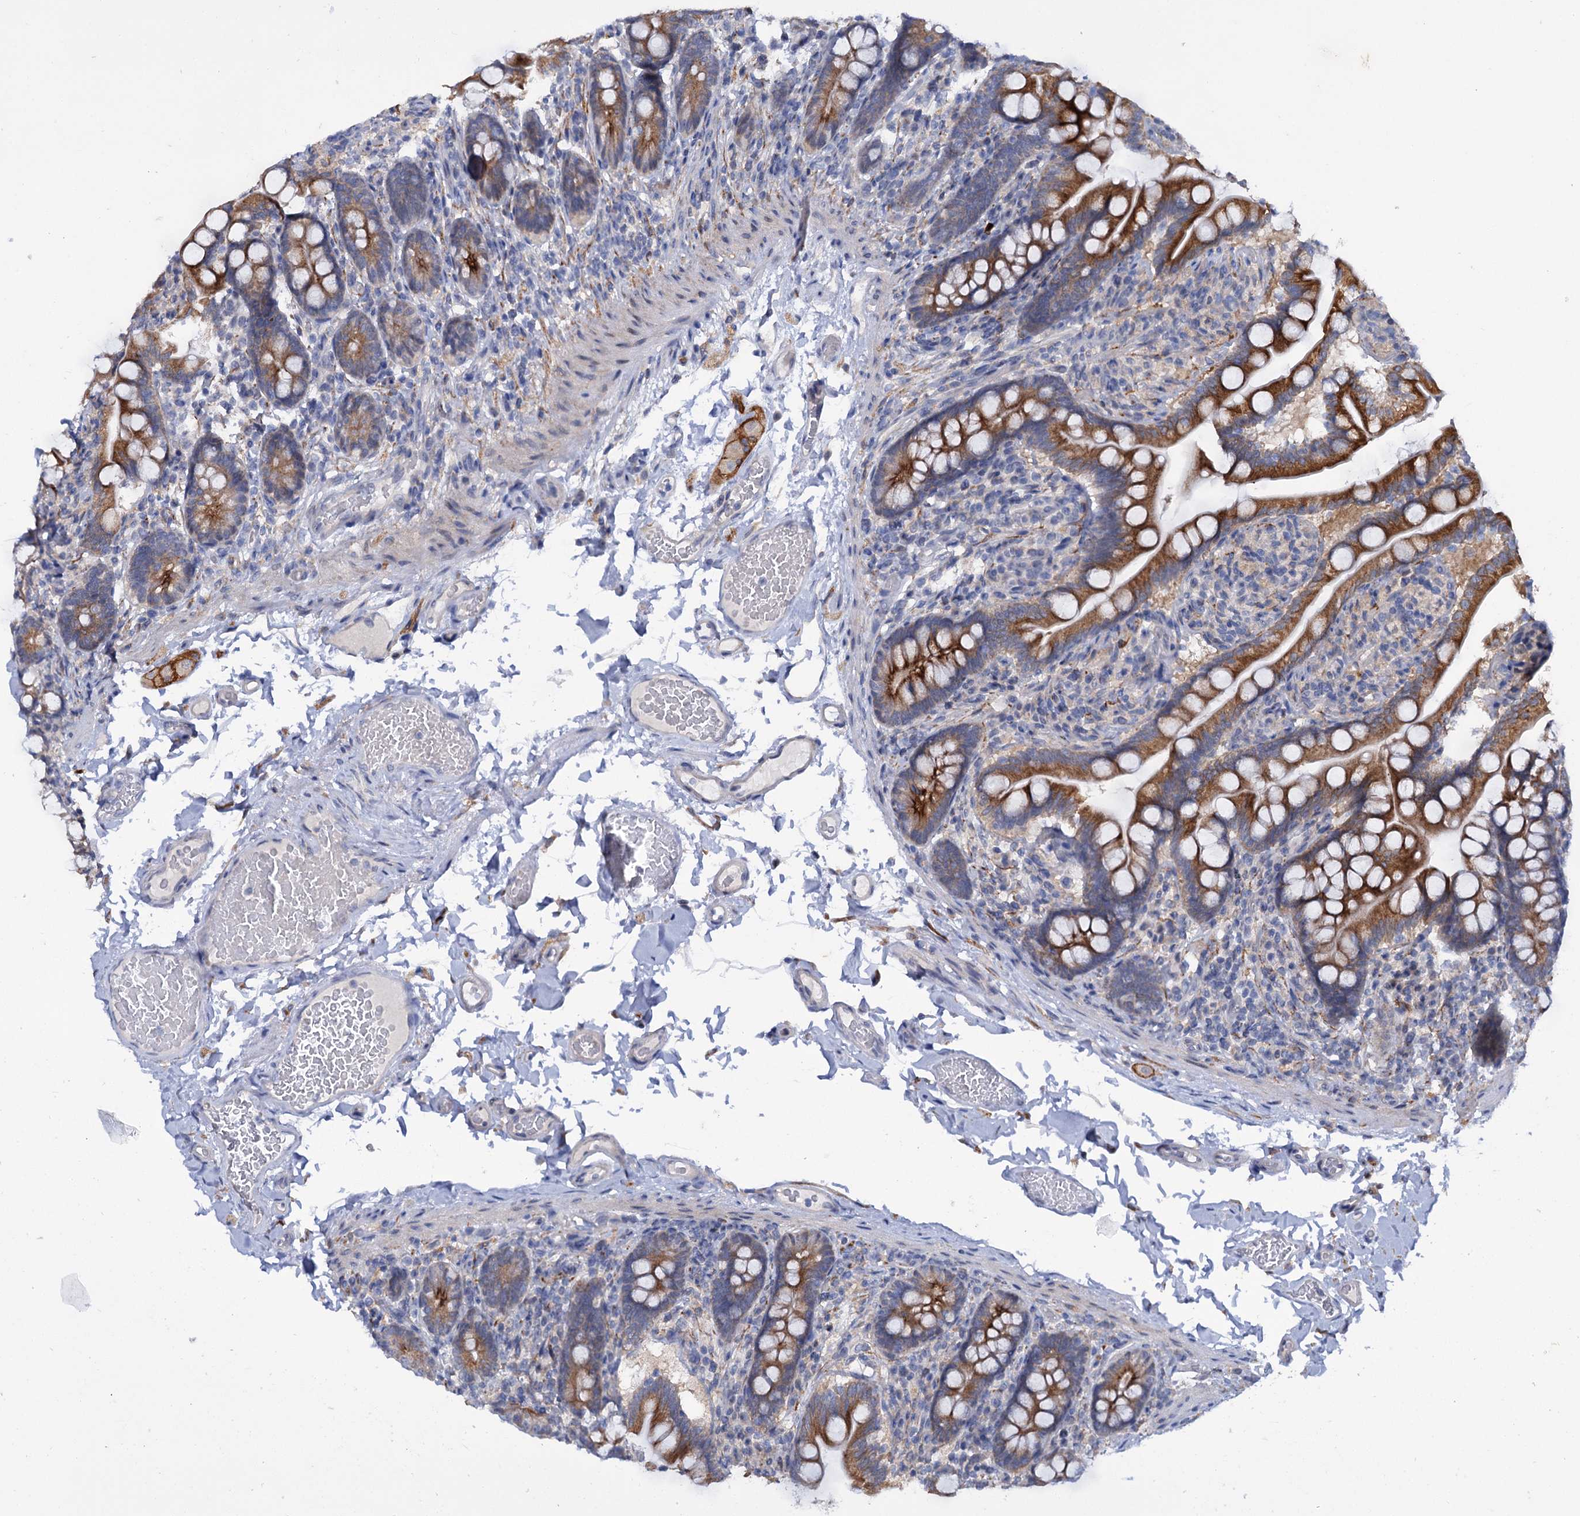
{"staining": {"intensity": "strong", "quantity": ">75%", "location": "cytoplasmic/membranous"}, "tissue": "small intestine", "cell_type": "Glandular cells", "image_type": "normal", "snomed": [{"axis": "morphology", "description": "Normal tissue, NOS"}, {"axis": "topography", "description": "Small intestine"}], "caption": "The immunohistochemical stain highlights strong cytoplasmic/membranous expression in glandular cells of benign small intestine. Immunohistochemistry stains the protein of interest in brown and the nuclei are stained blue.", "gene": "MID1IP1", "patient": {"sex": "female", "age": 64}}